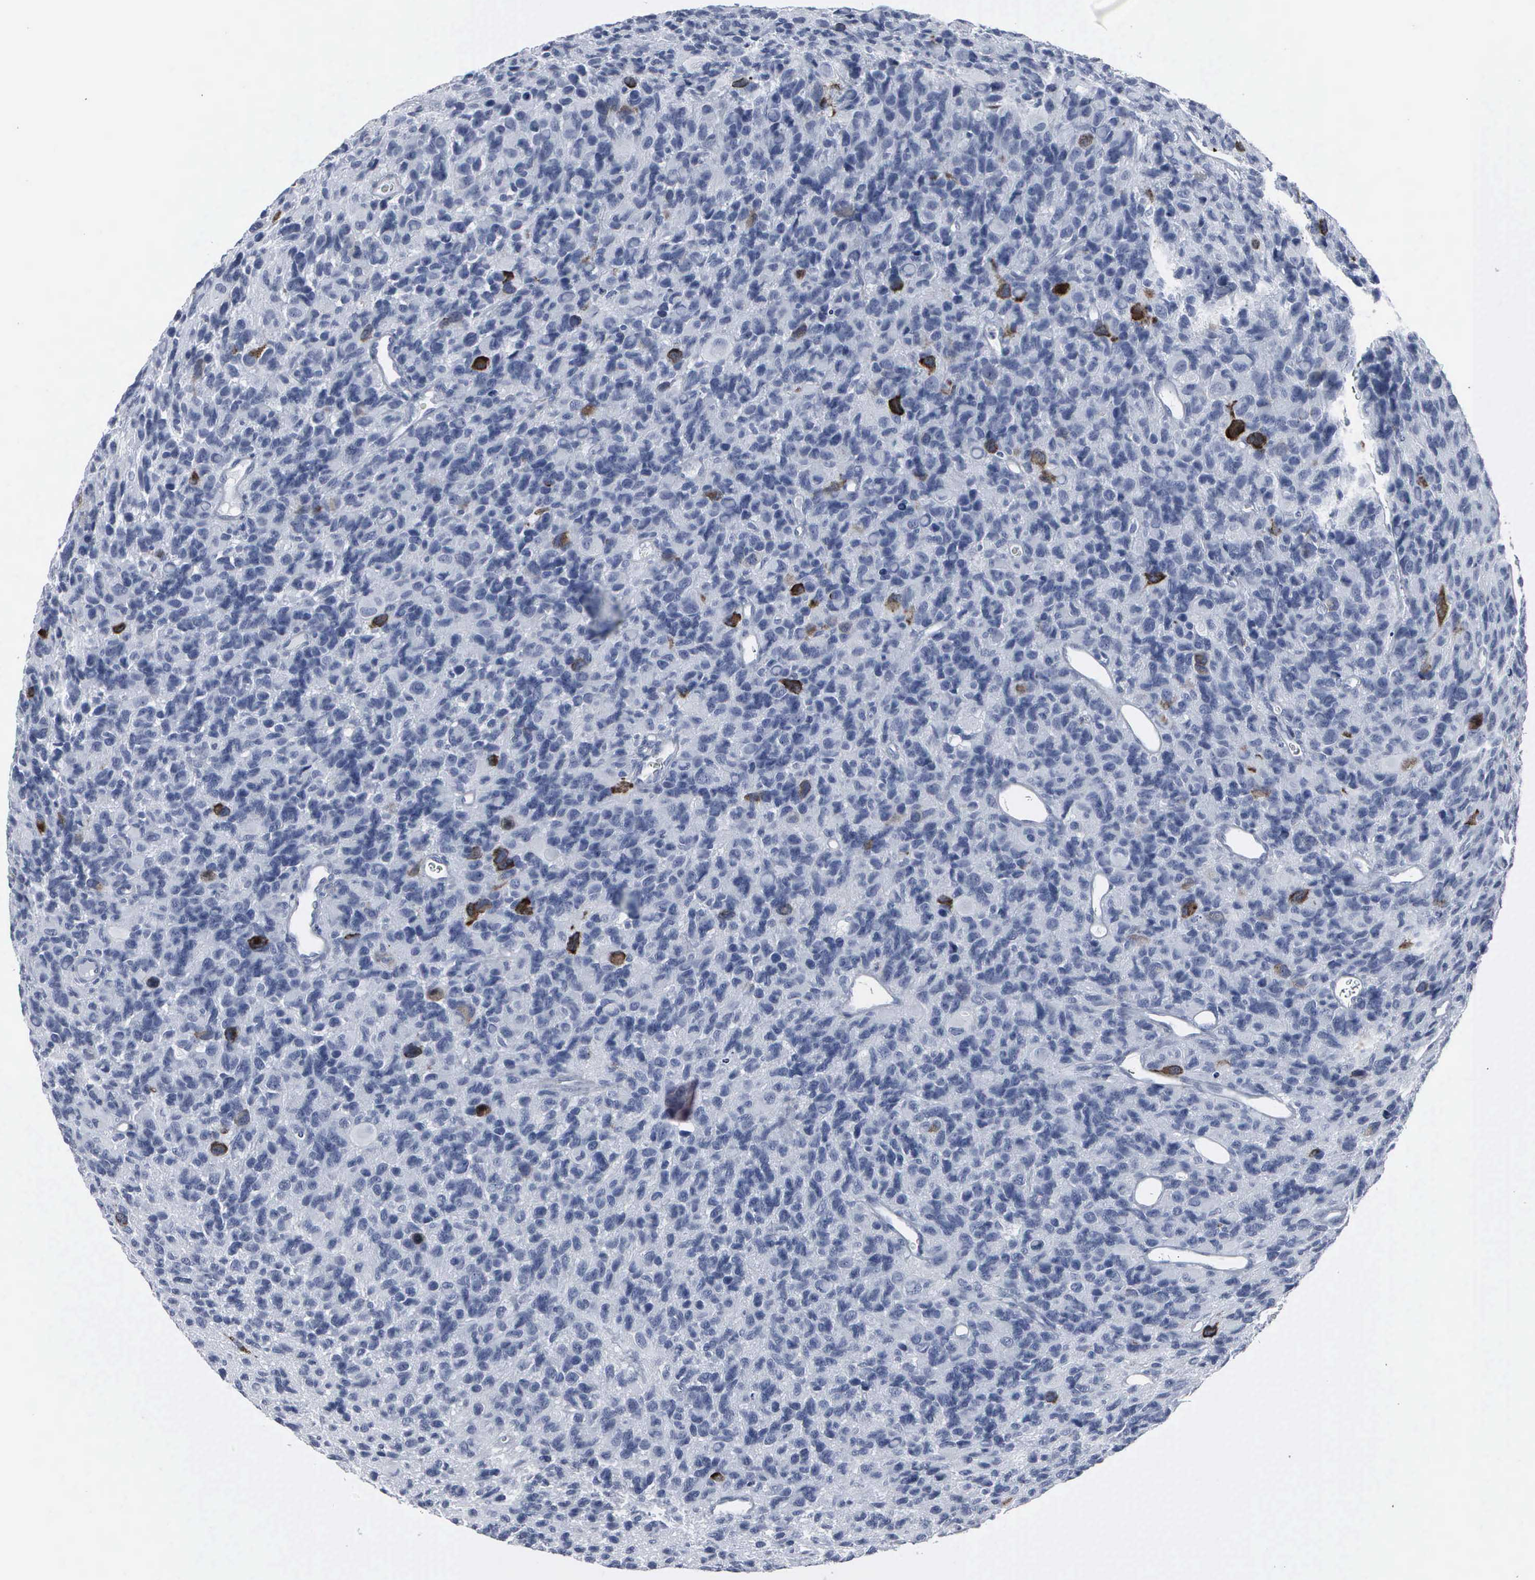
{"staining": {"intensity": "strong", "quantity": "<25%", "location": "cytoplasmic/membranous,nuclear"}, "tissue": "glioma", "cell_type": "Tumor cells", "image_type": "cancer", "snomed": [{"axis": "morphology", "description": "Glioma, malignant, High grade"}, {"axis": "topography", "description": "Brain"}], "caption": "Immunohistochemical staining of human high-grade glioma (malignant) reveals medium levels of strong cytoplasmic/membranous and nuclear protein expression in approximately <25% of tumor cells. Ihc stains the protein of interest in brown and the nuclei are stained blue.", "gene": "CCNB1", "patient": {"sex": "male", "age": 77}}